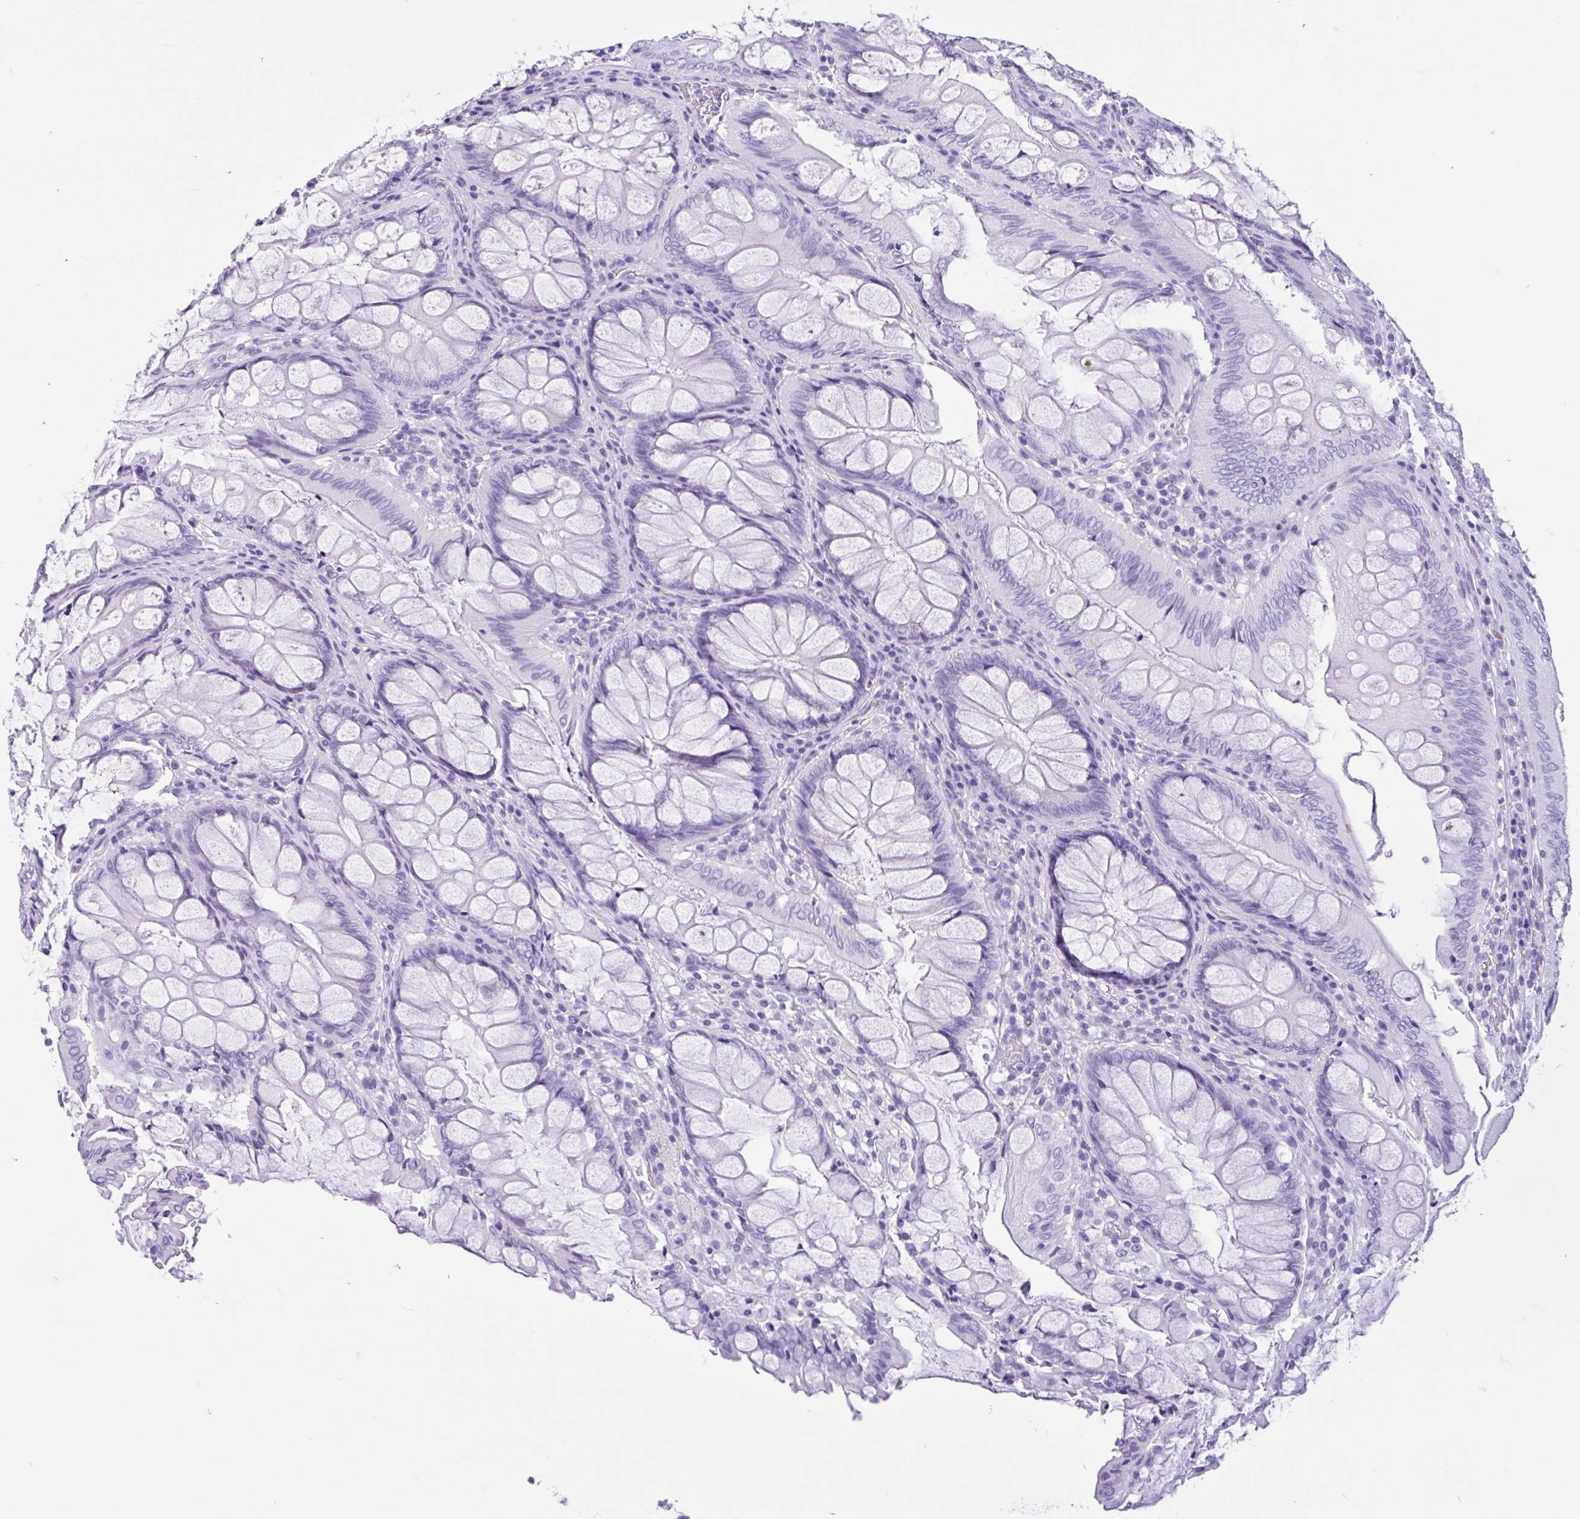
{"staining": {"intensity": "negative", "quantity": "none", "location": "none"}, "tissue": "colorectal cancer", "cell_type": "Tumor cells", "image_type": "cancer", "snomed": [{"axis": "morphology", "description": "Adenocarcinoma, NOS"}, {"axis": "topography", "description": "Colon"}], "caption": "This is an immunohistochemistry image of human adenocarcinoma (colorectal). There is no expression in tumor cells.", "gene": "IAPP", "patient": {"sex": "male", "age": 62}}